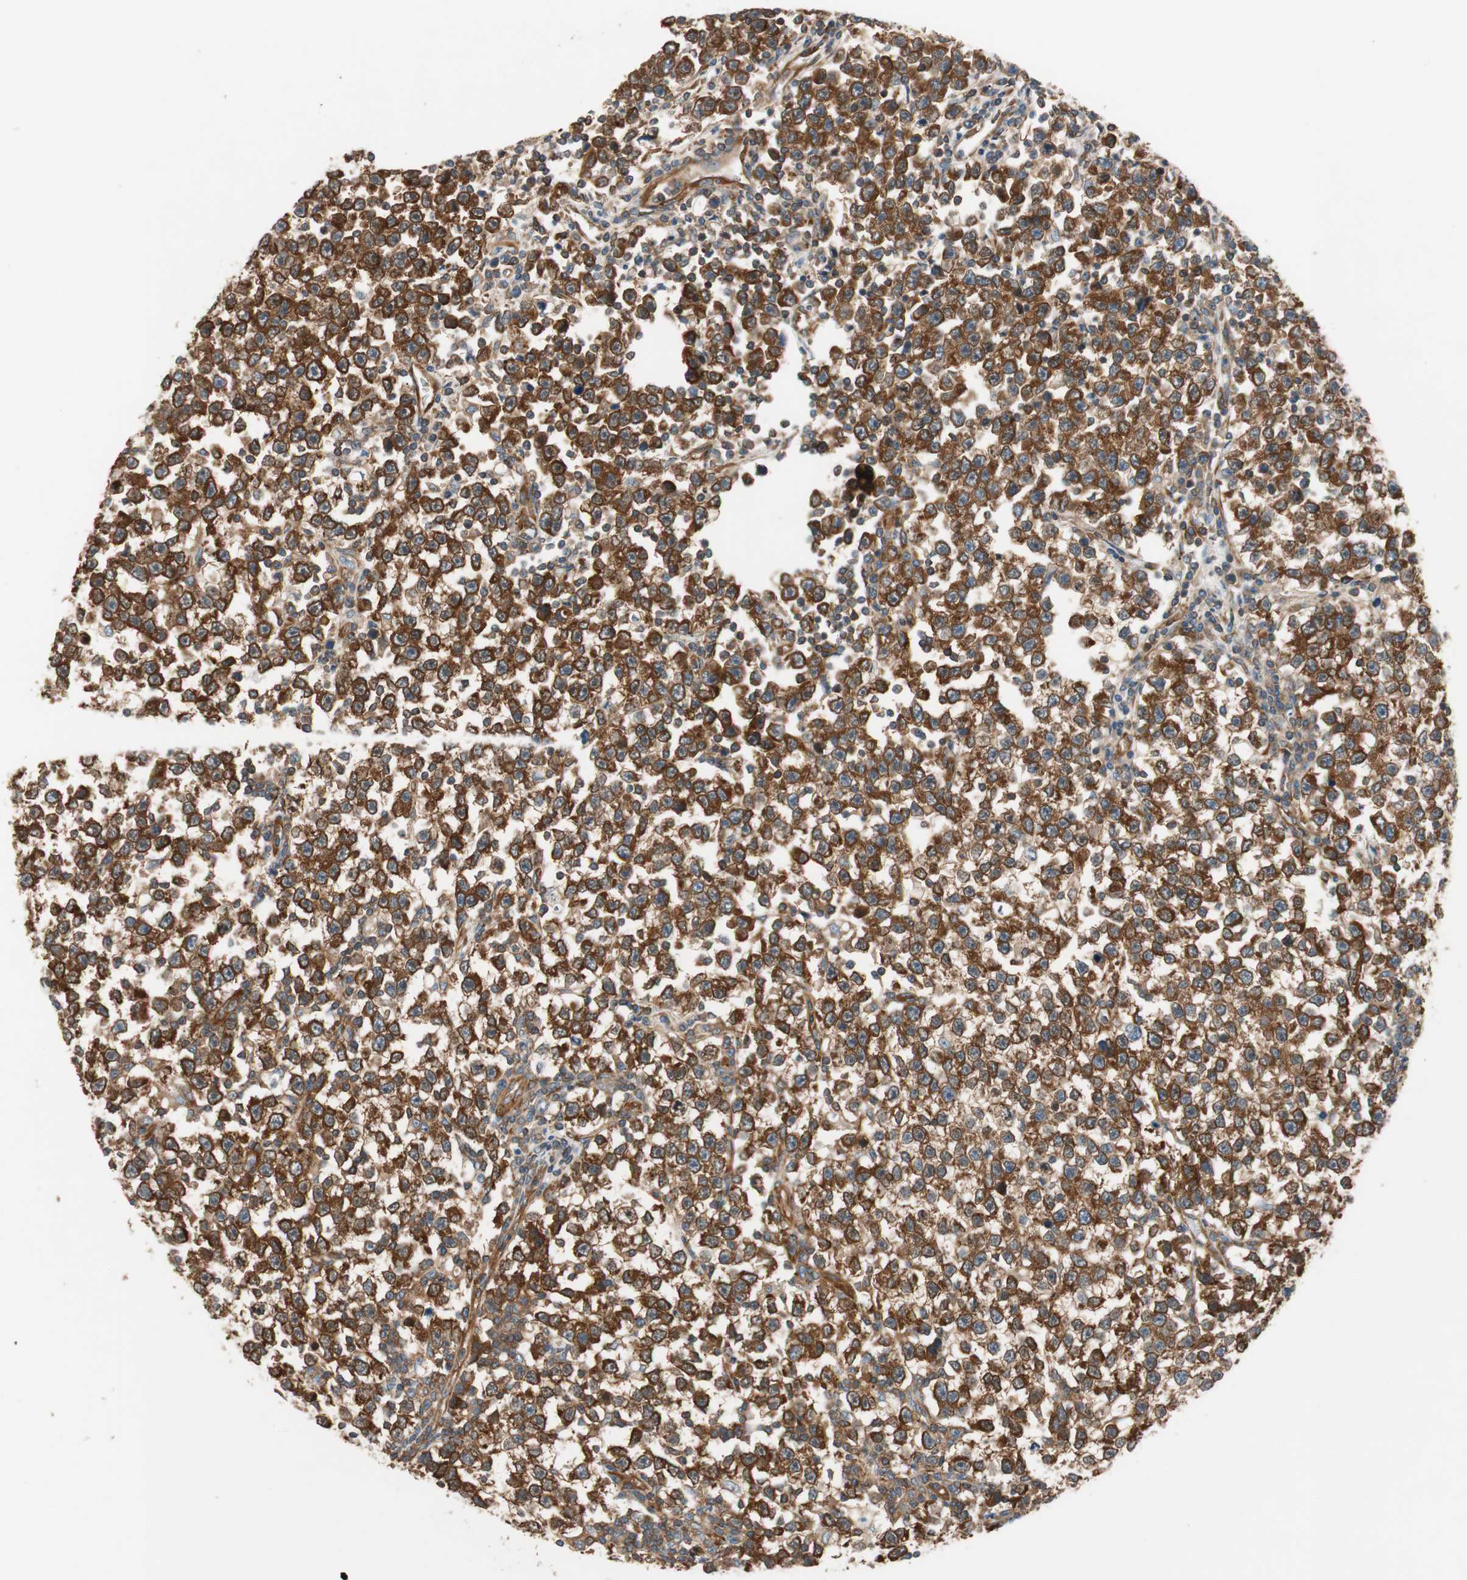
{"staining": {"intensity": "strong", "quantity": ">75%", "location": "cytoplasmic/membranous"}, "tissue": "testis cancer", "cell_type": "Tumor cells", "image_type": "cancer", "snomed": [{"axis": "morphology", "description": "Seminoma, NOS"}, {"axis": "topography", "description": "Testis"}], "caption": "Testis cancer (seminoma) stained for a protein demonstrates strong cytoplasmic/membranous positivity in tumor cells.", "gene": "WASL", "patient": {"sex": "male", "age": 43}}